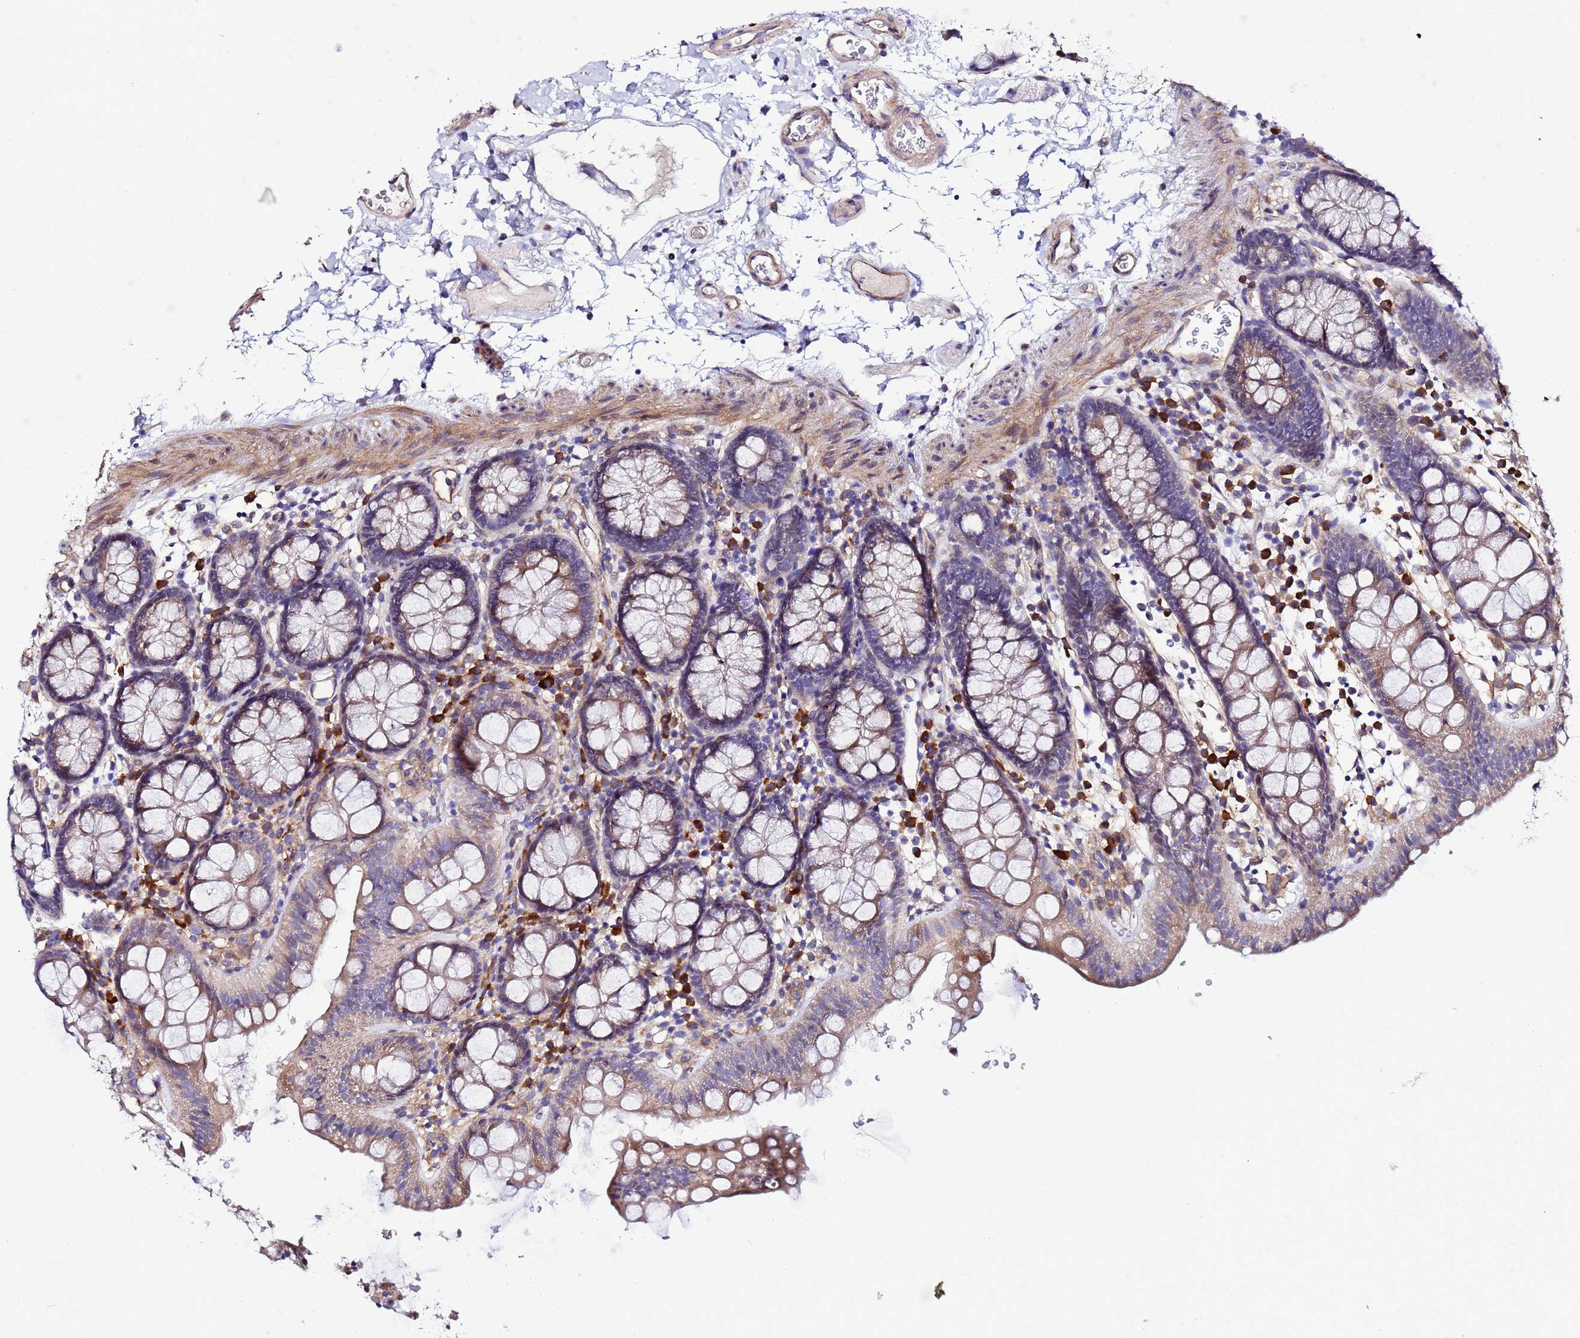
{"staining": {"intensity": "moderate", "quantity": ">75%", "location": "cytoplasmic/membranous"}, "tissue": "colon", "cell_type": "Endothelial cells", "image_type": "normal", "snomed": [{"axis": "morphology", "description": "Normal tissue, NOS"}, {"axis": "topography", "description": "Colon"}], "caption": "Protein expression analysis of benign human colon reveals moderate cytoplasmic/membranous staining in approximately >75% of endothelial cells.", "gene": "JRKL", "patient": {"sex": "male", "age": 75}}